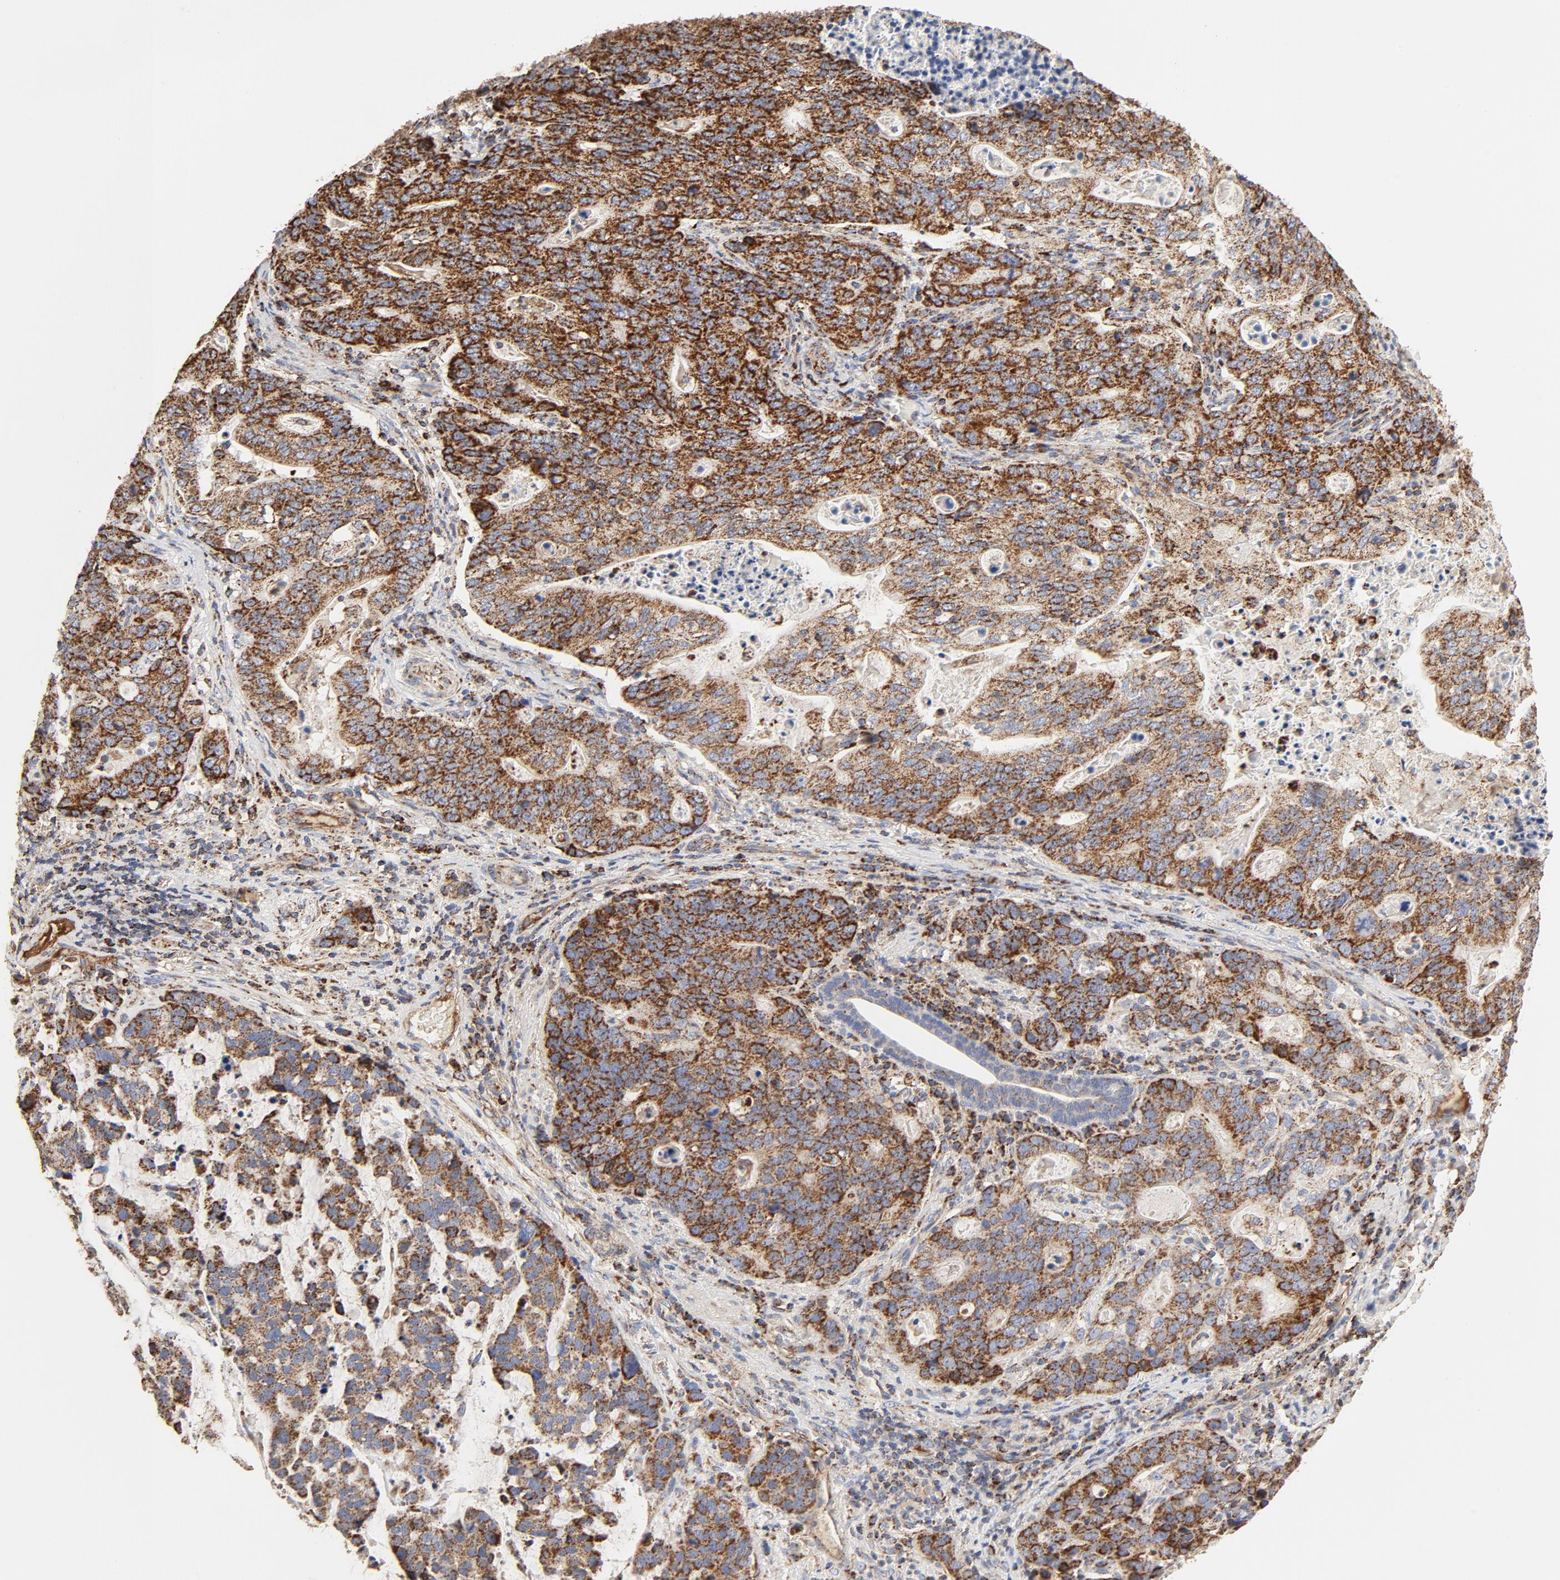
{"staining": {"intensity": "strong", "quantity": ">75%", "location": "cytoplasmic/membranous"}, "tissue": "stomach cancer", "cell_type": "Tumor cells", "image_type": "cancer", "snomed": [{"axis": "morphology", "description": "Adenocarcinoma, NOS"}, {"axis": "topography", "description": "Esophagus"}, {"axis": "topography", "description": "Stomach"}], "caption": "Immunohistochemical staining of human stomach cancer (adenocarcinoma) shows high levels of strong cytoplasmic/membranous protein staining in approximately >75% of tumor cells. Using DAB (brown) and hematoxylin (blue) stains, captured at high magnification using brightfield microscopy.", "gene": "PCNX4", "patient": {"sex": "male", "age": 74}}